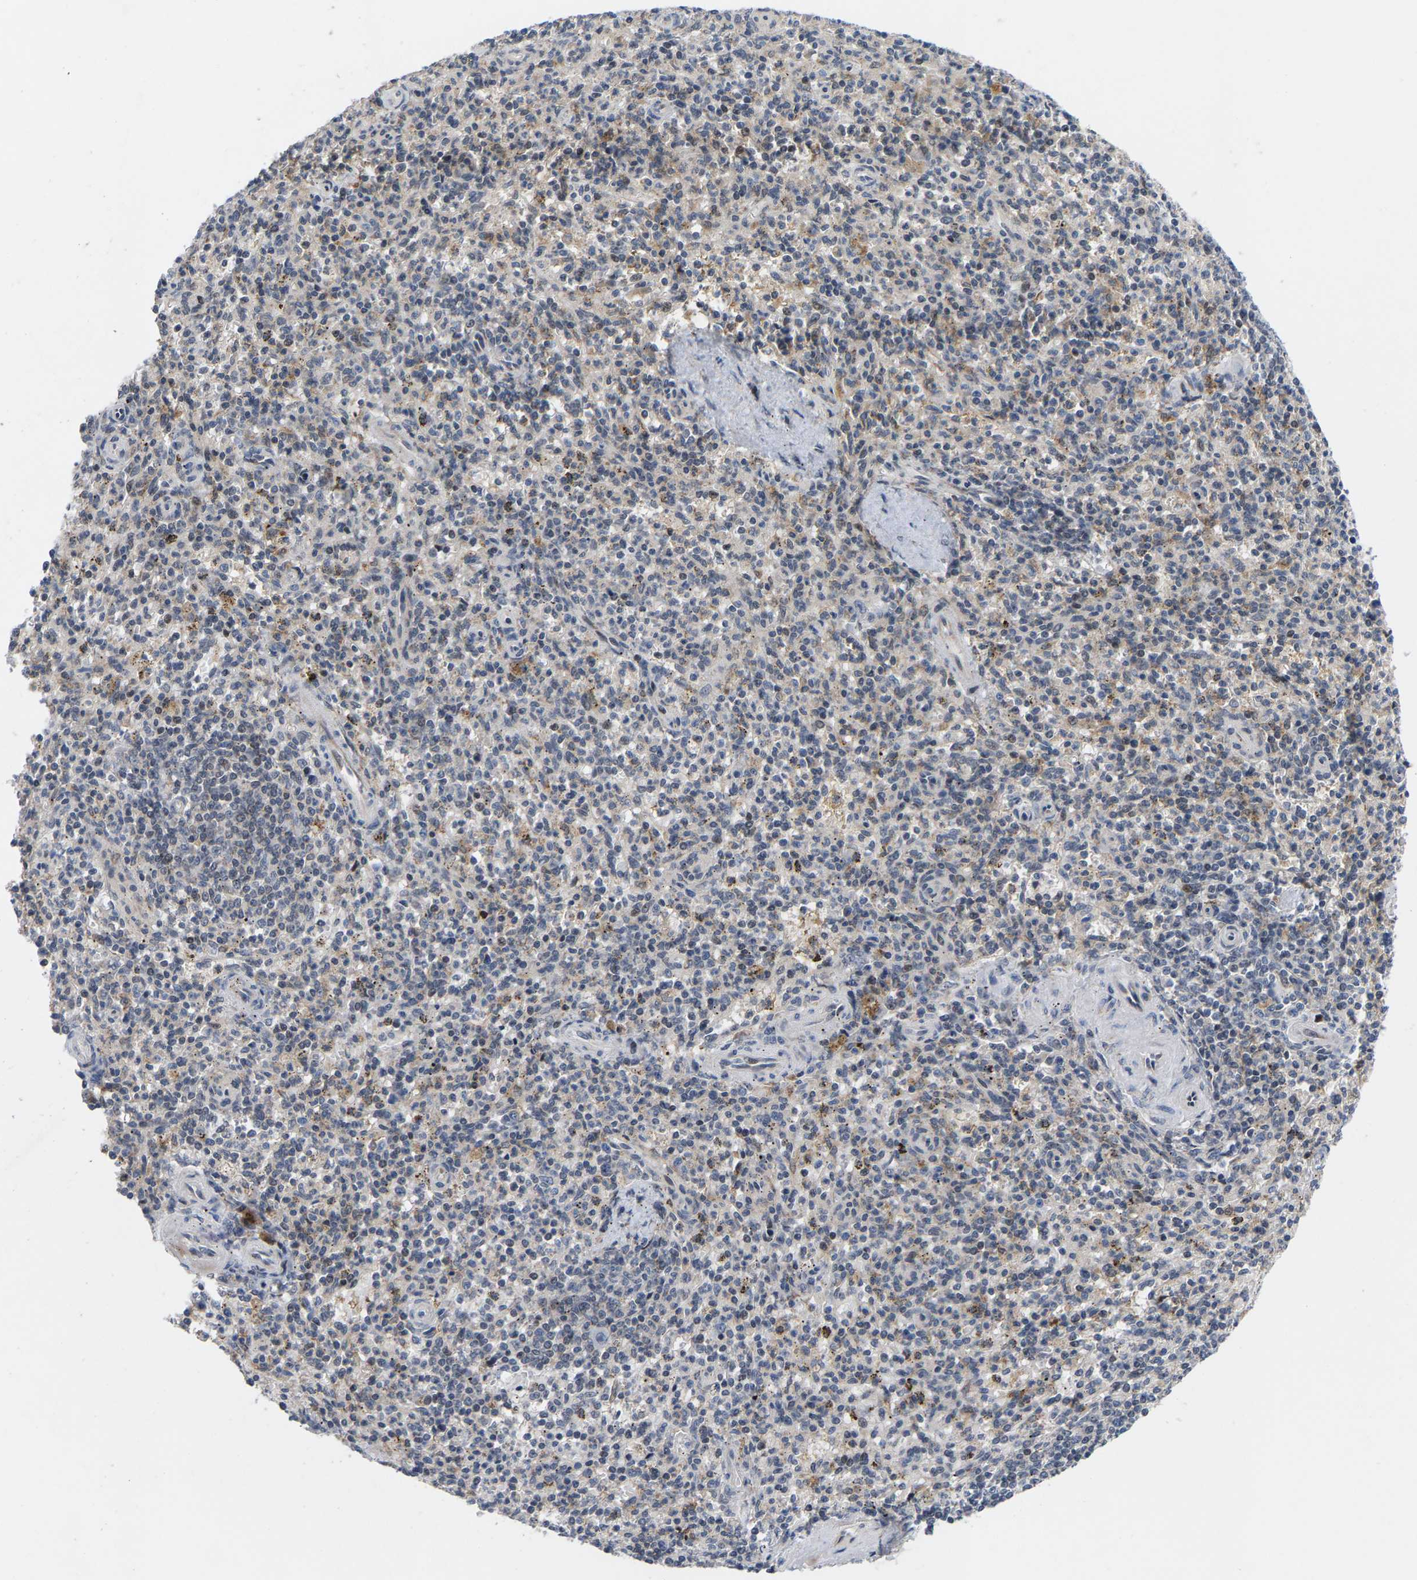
{"staining": {"intensity": "weak", "quantity": "<25%", "location": "cytoplasmic/membranous"}, "tissue": "spleen", "cell_type": "Cells in red pulp", "image_type": "normal", "snomed": [{"axis": "morphology", "description": "Normal tissue, NOS"}, {"axis": "topography", "description": "Spleen"}], "caption": "Immunohistochemical staining of unremarkable spleen reveals no significant expression in cells in red pulp.", "gene": "TDRKH", "patient": {"sex": "male", "age": 72}}